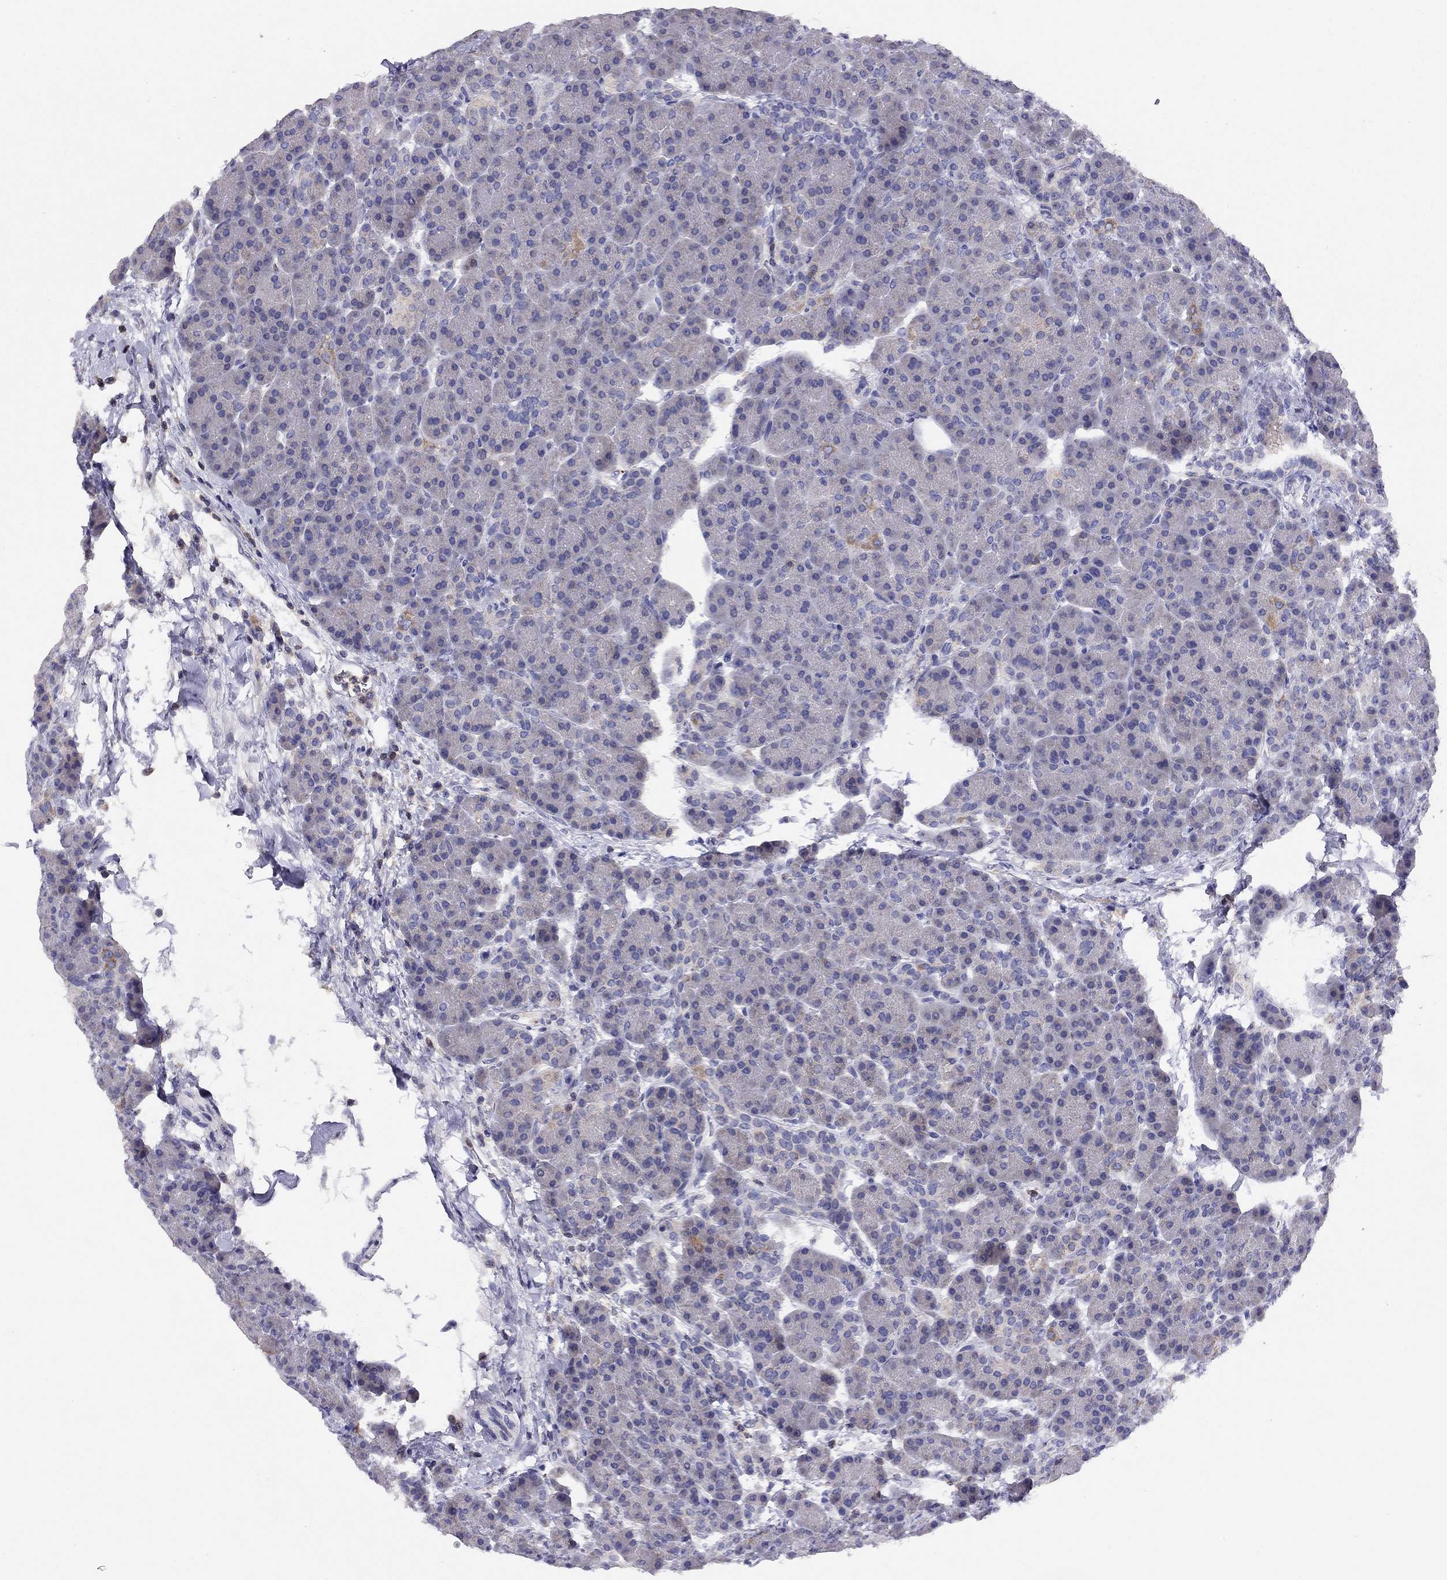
{"staining": {"intensity": "weak", "quantity": "<25%", "location": "cytoplasmic/membranous"}, "tissue": "pancreas", "cell_type": "Exocrine glandular cells", "image_type": "normal", "snomed": [{"axis": "morphology", "description": "Normal tissue, NOS"}, {"axis": "topography", "description": "Pancreas"}], "caption": "The immunohistochemistry image has no significant positivity in exocrine glandular cells of pancreas.", "gene": "CITED1", "patient": {"sex": "female", "age": 63}}